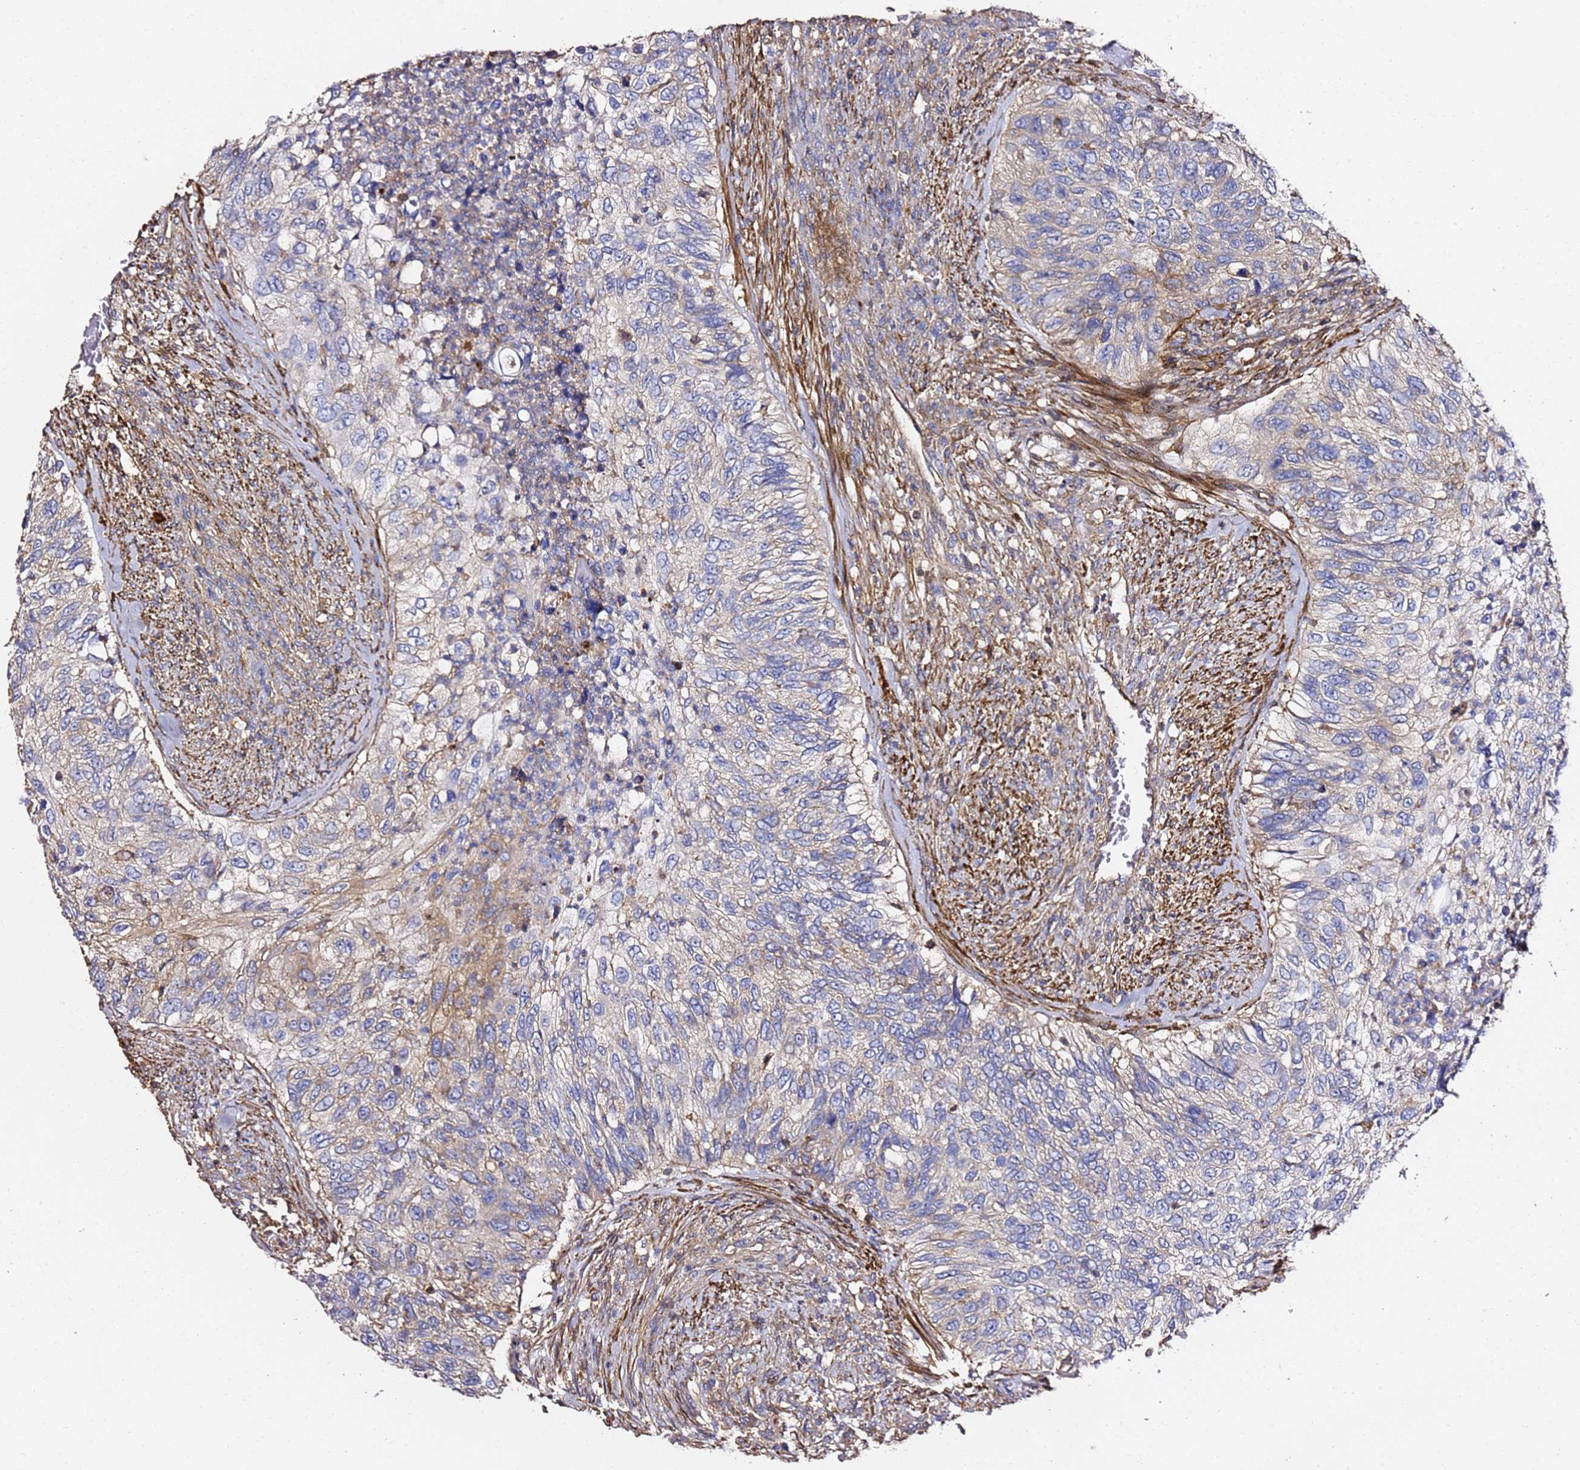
{"staining": {"intensity": "weak", "quantity": "<25%", "location": "cytoplasmic/membranous"}, "tissue": "urothelial cancer", "cell_type": "Tumor cells", "image_type": "cancer", "snomed": [{"axis": "morphology", "description": "Urothelial carcinoma, High grade"}, {"axis": "topography", "description": "Urinary bladder"}], "caption": "An immunohistochemistry (IHC) photomicrograph of high-grade urothelial carcinoma is shown. There is no staining in tumor cells of high-grade urothelial carcinoma.", "gene": "ZFP36L2", "patient": {"sex": "female", "age": 60}}